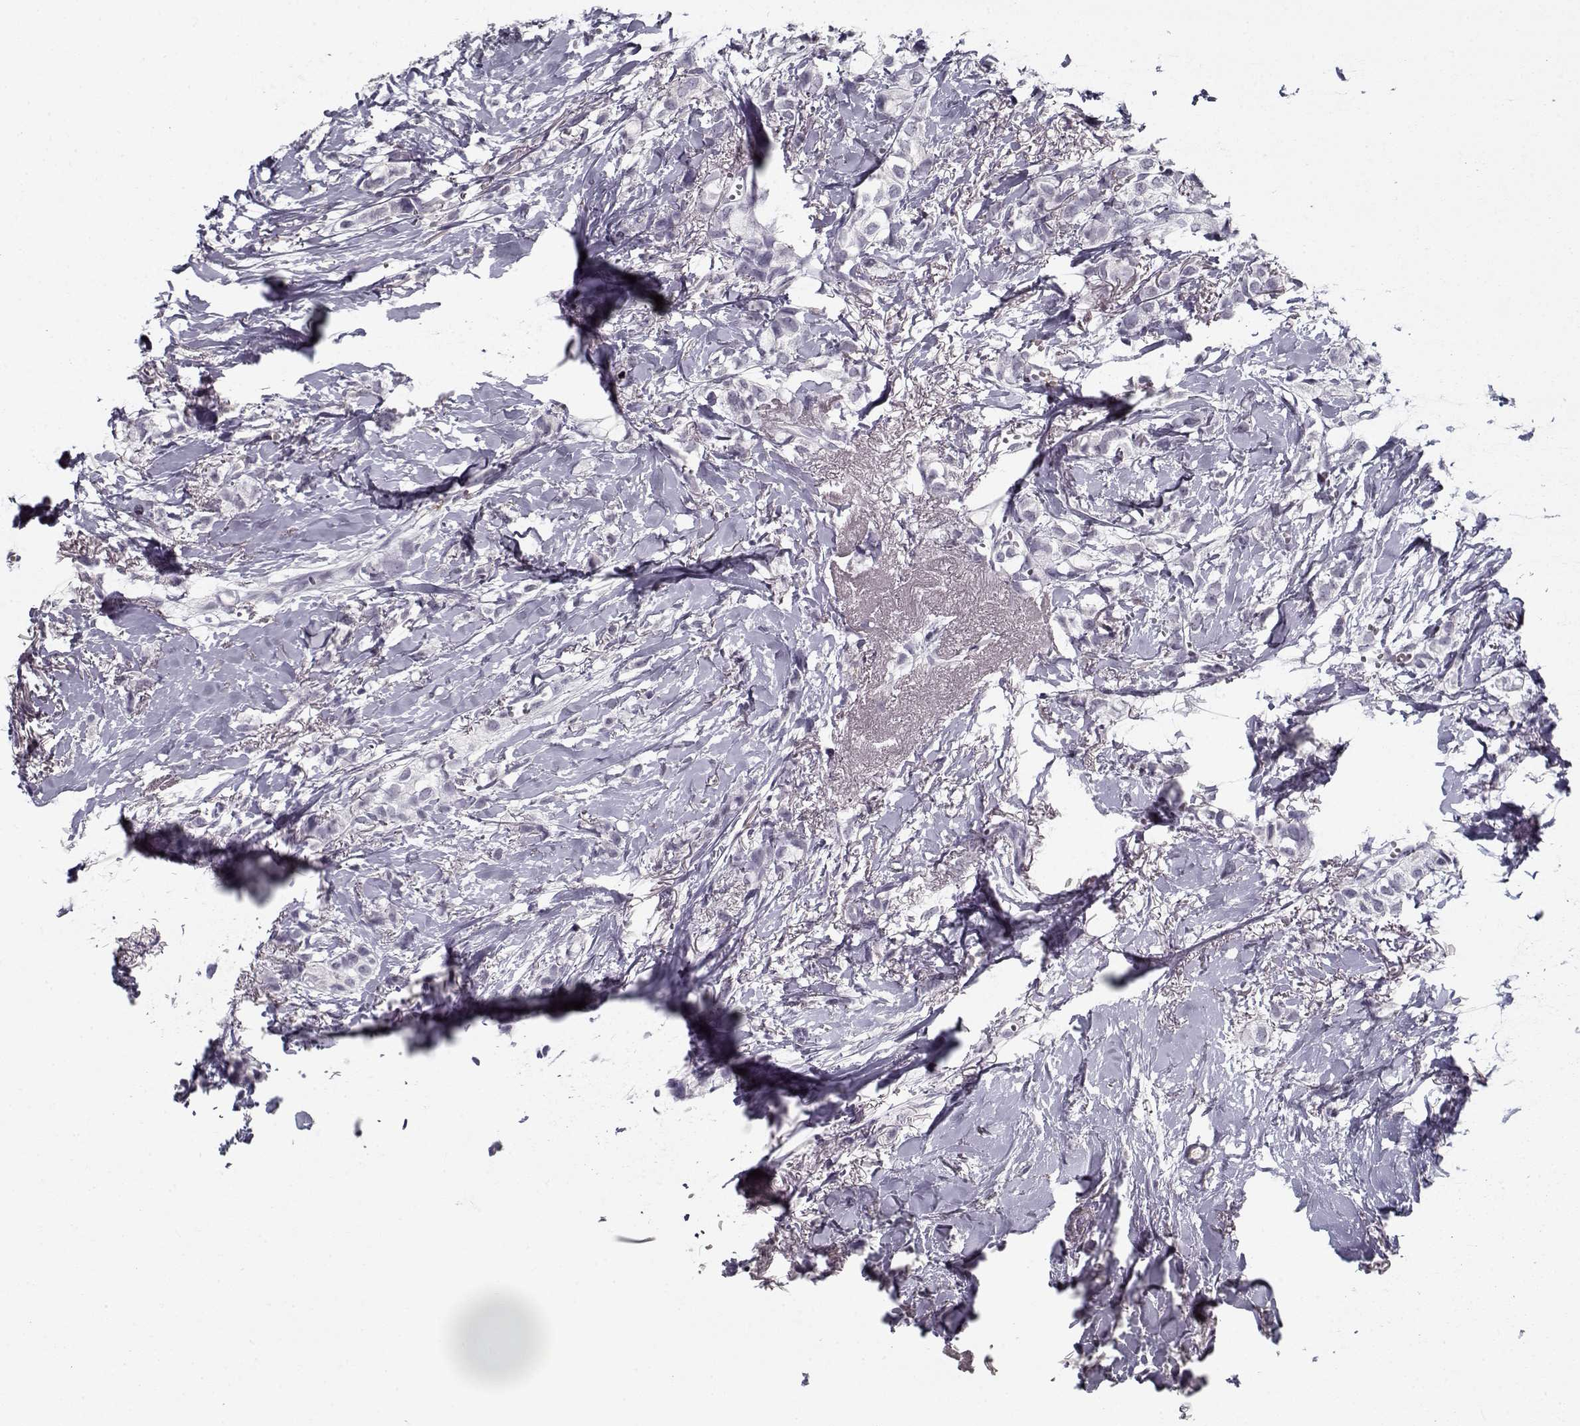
{"staining": {"intensity": "negative", "quantity": "none", "location": "none"}, "tissue": "breast cancer", "cell_type": "Tumor cells", "image_type": "cancer", "snomed": [{"axis": "morphology", "description": "Duct carcinoma"}, {"axis": "topography", "description": "Breast"}], "caption": "High magnification brightfield microscopy of breast intraductal carcinoma stained with DAB (3,3'-diaminobenzidine) (brown) and counterstained with hematoxylin (blue): tumor cells show no significant staining.", "gene": "SPACA9", "patient": {"sex": "female", "age": 85}}